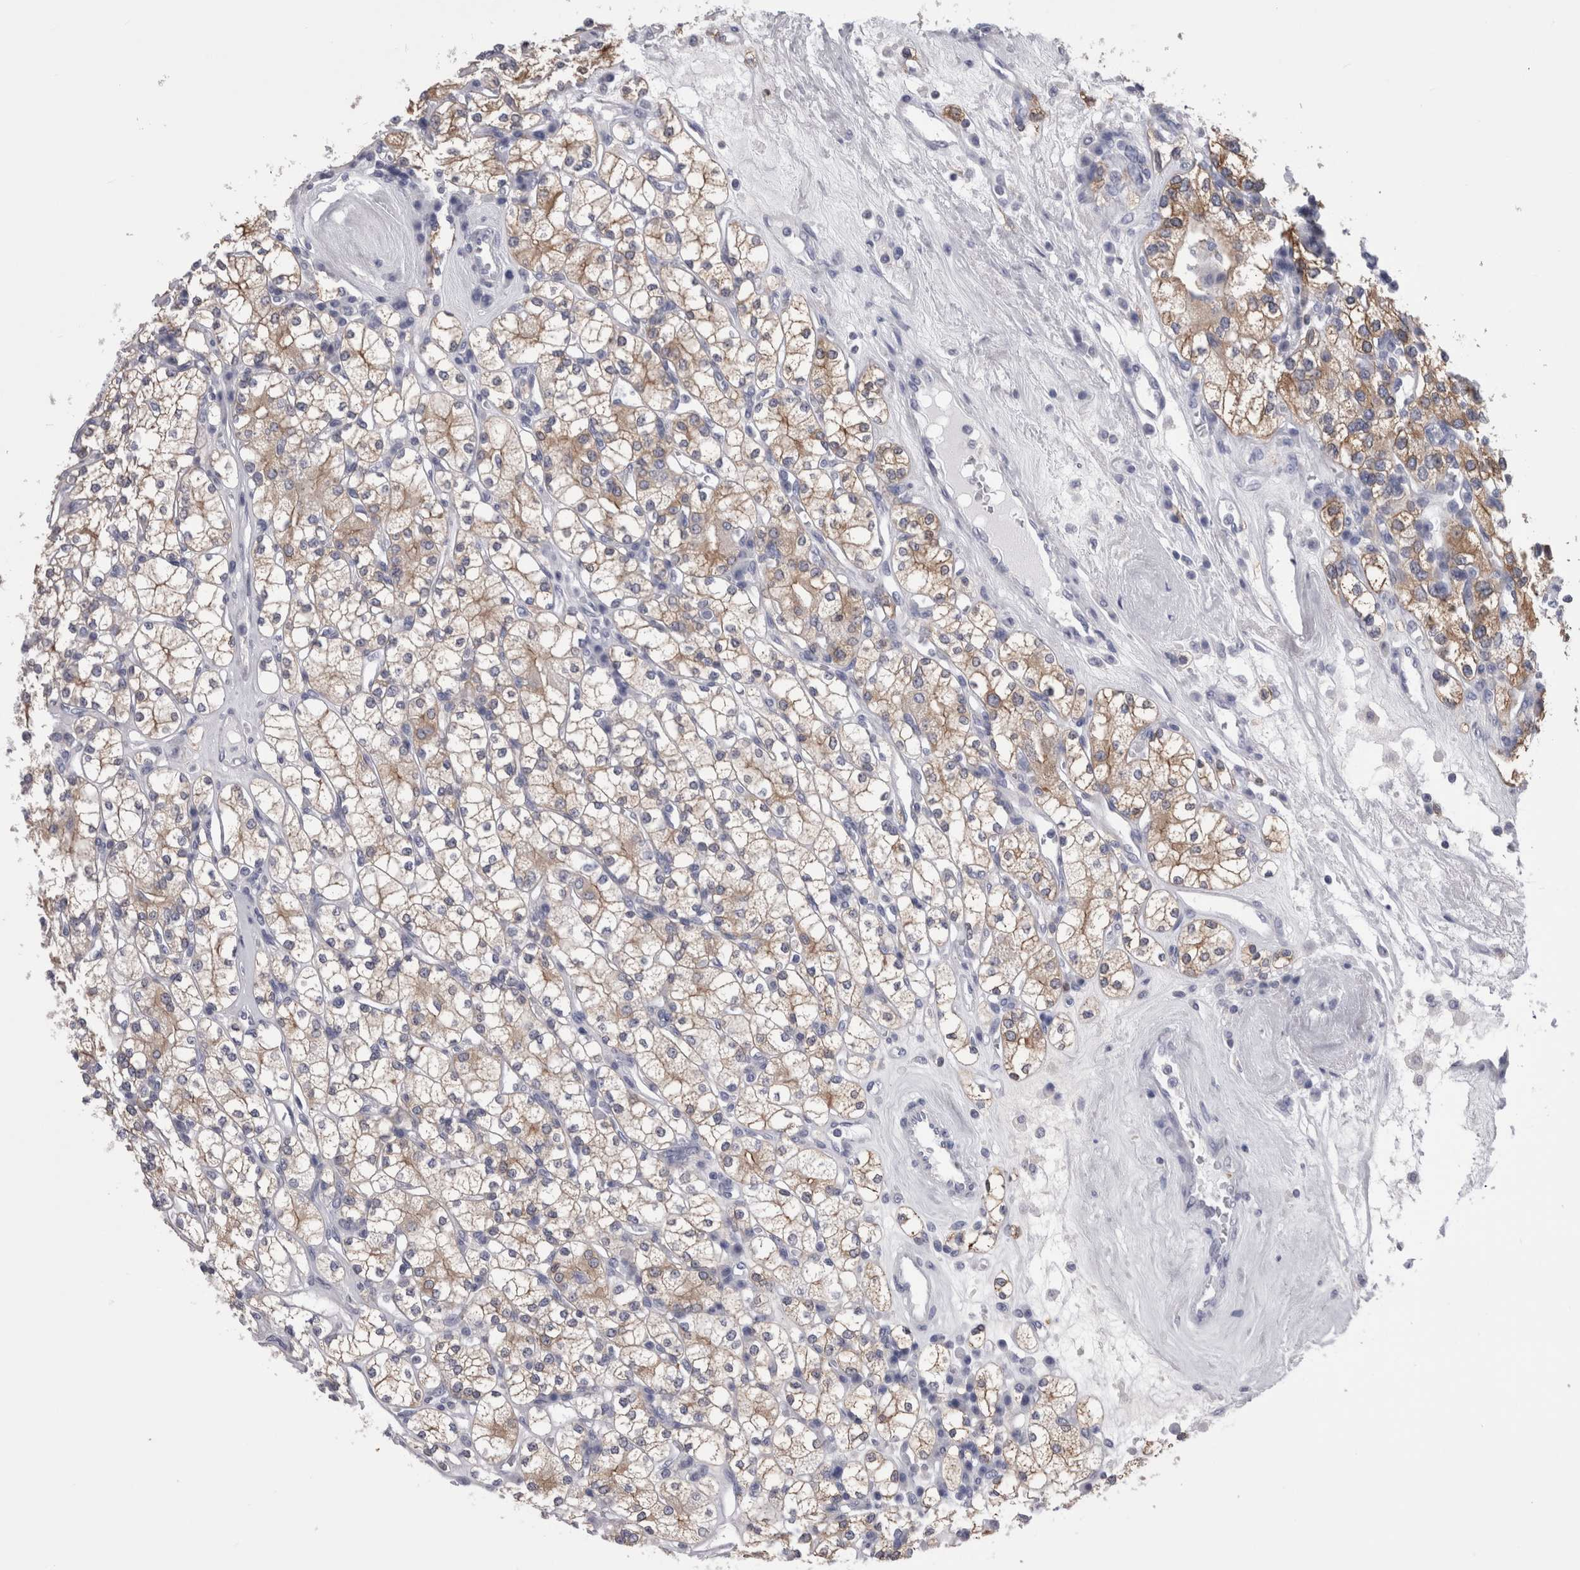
{"staining": {"intensity": "moderate", "quantity": ">75%", "location": "cytoplasmic/membranous"}, "tissue": "renal cancer", "cell_type": "Tumor cells", "image_type": "cancer", "snomed": [{"axis": "morphology", "description": "Adenocarcinoma, NOS"}, {"axis": "topography", "description": "Kidney"}], "caption": "Brown immunohistochemical staining in human renal cancer (adenocarcinoma) shows moderate cytoplasmic/membranous positivity in approximately >75% of tumor cells. (IHC, brightfield microscopy, high magnification).", "gene": "DCTN6", "patient": {"sex": "male", "age": 77}}